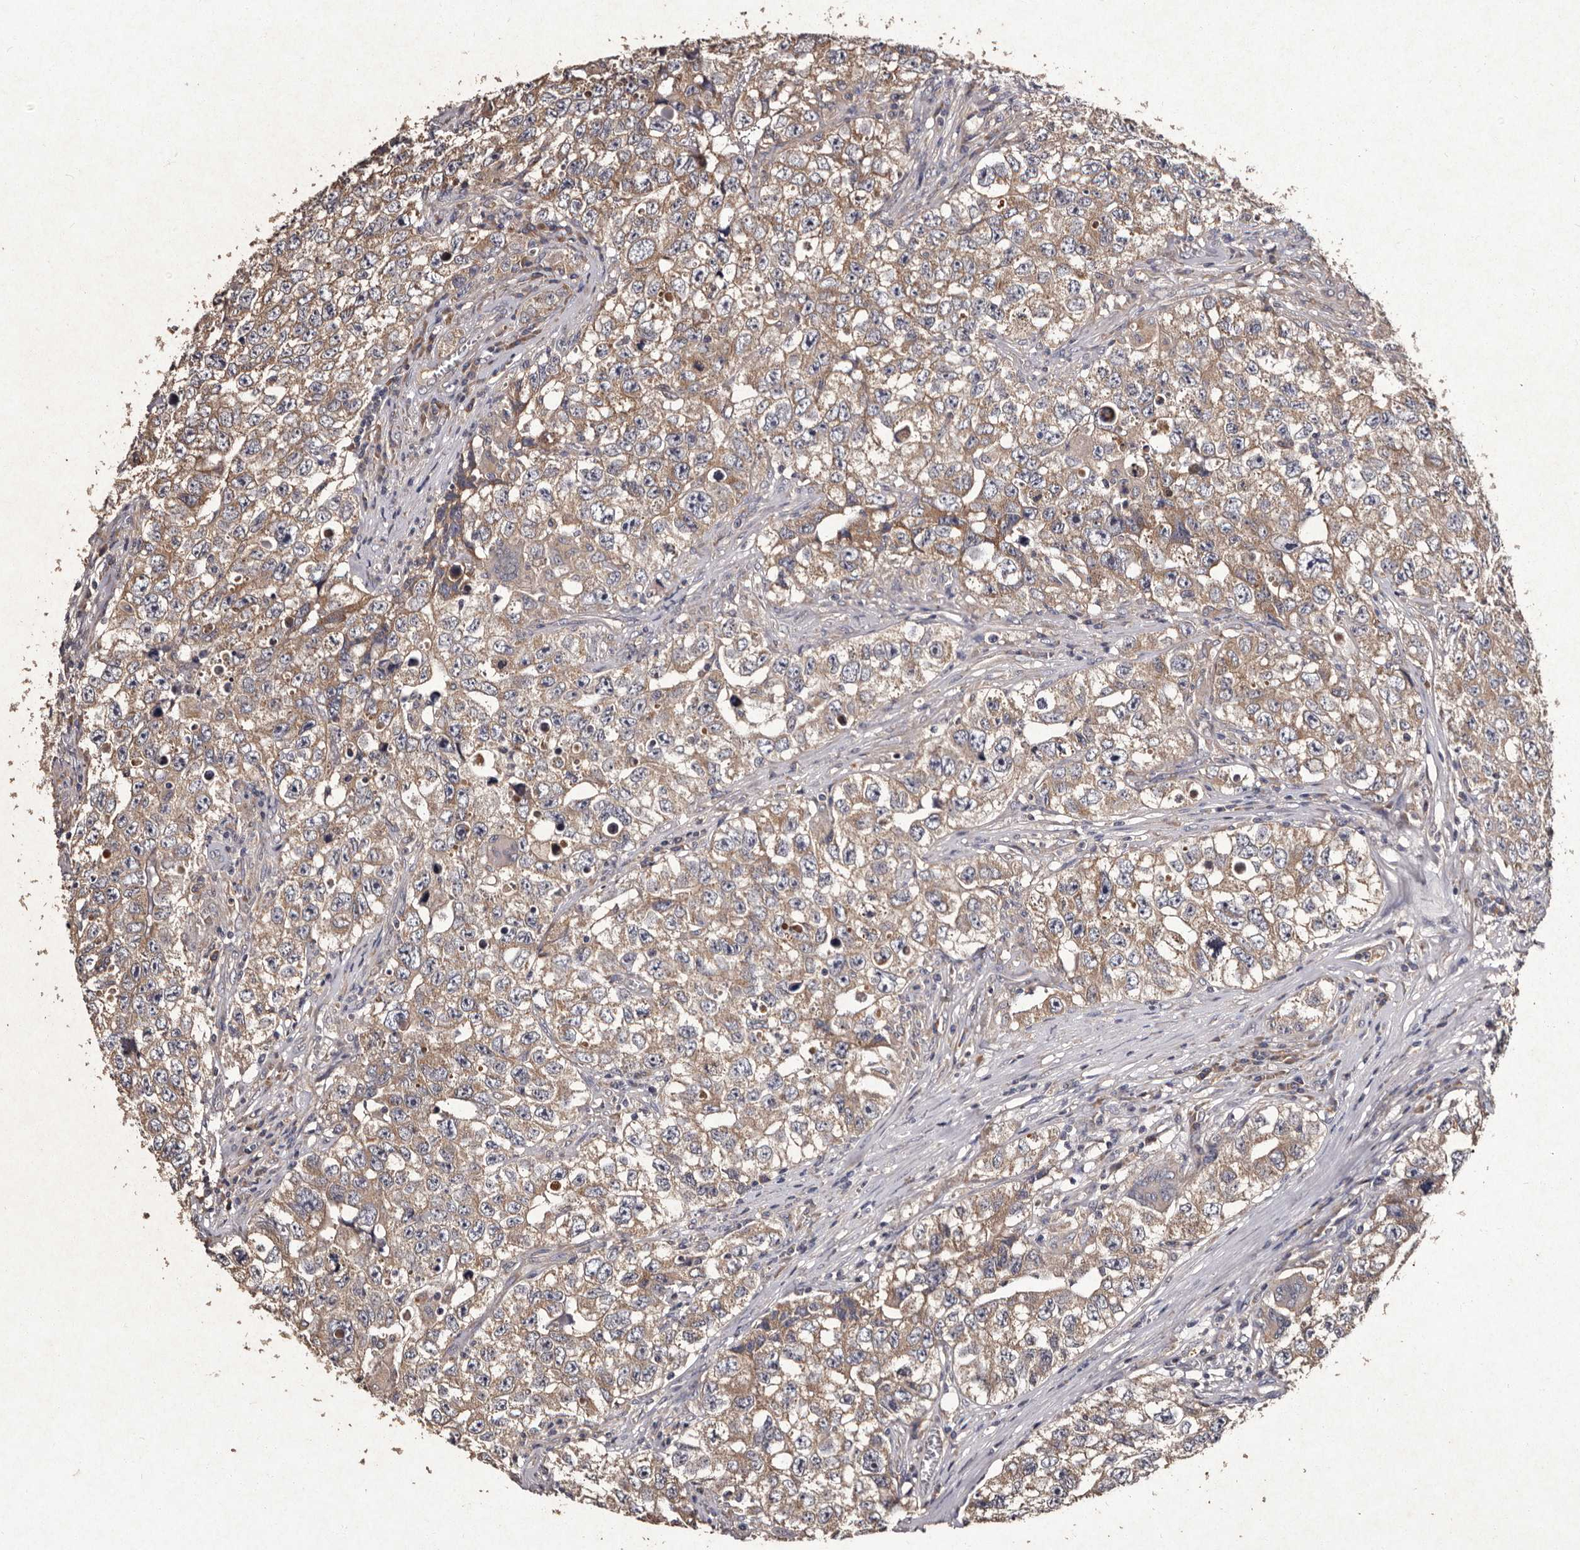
{"staining": {"intensity": "weak", "quantity": ">75%", "location": "cytoplasmic/membranous"}, "tissue": "testis cancer", "cell_type": "Tumor cells", "image_type": "cancer", "snomed": [{"axis": "morphology", "description": "Seminoma, NOS"}, {"axis": "morphology", "description": "Carcinoma, Embryonal, NOS"}, {"axis": "topography", "description": "Testis"}], "caption": "Embryonal carcinoma (testis) stained with a brown dye displays weak cytoplasmic/membranous positive expression in approximately >75% of tumor cells.", "gene": "TFB1M", "patient": {"sex": "male", "age": 43}}